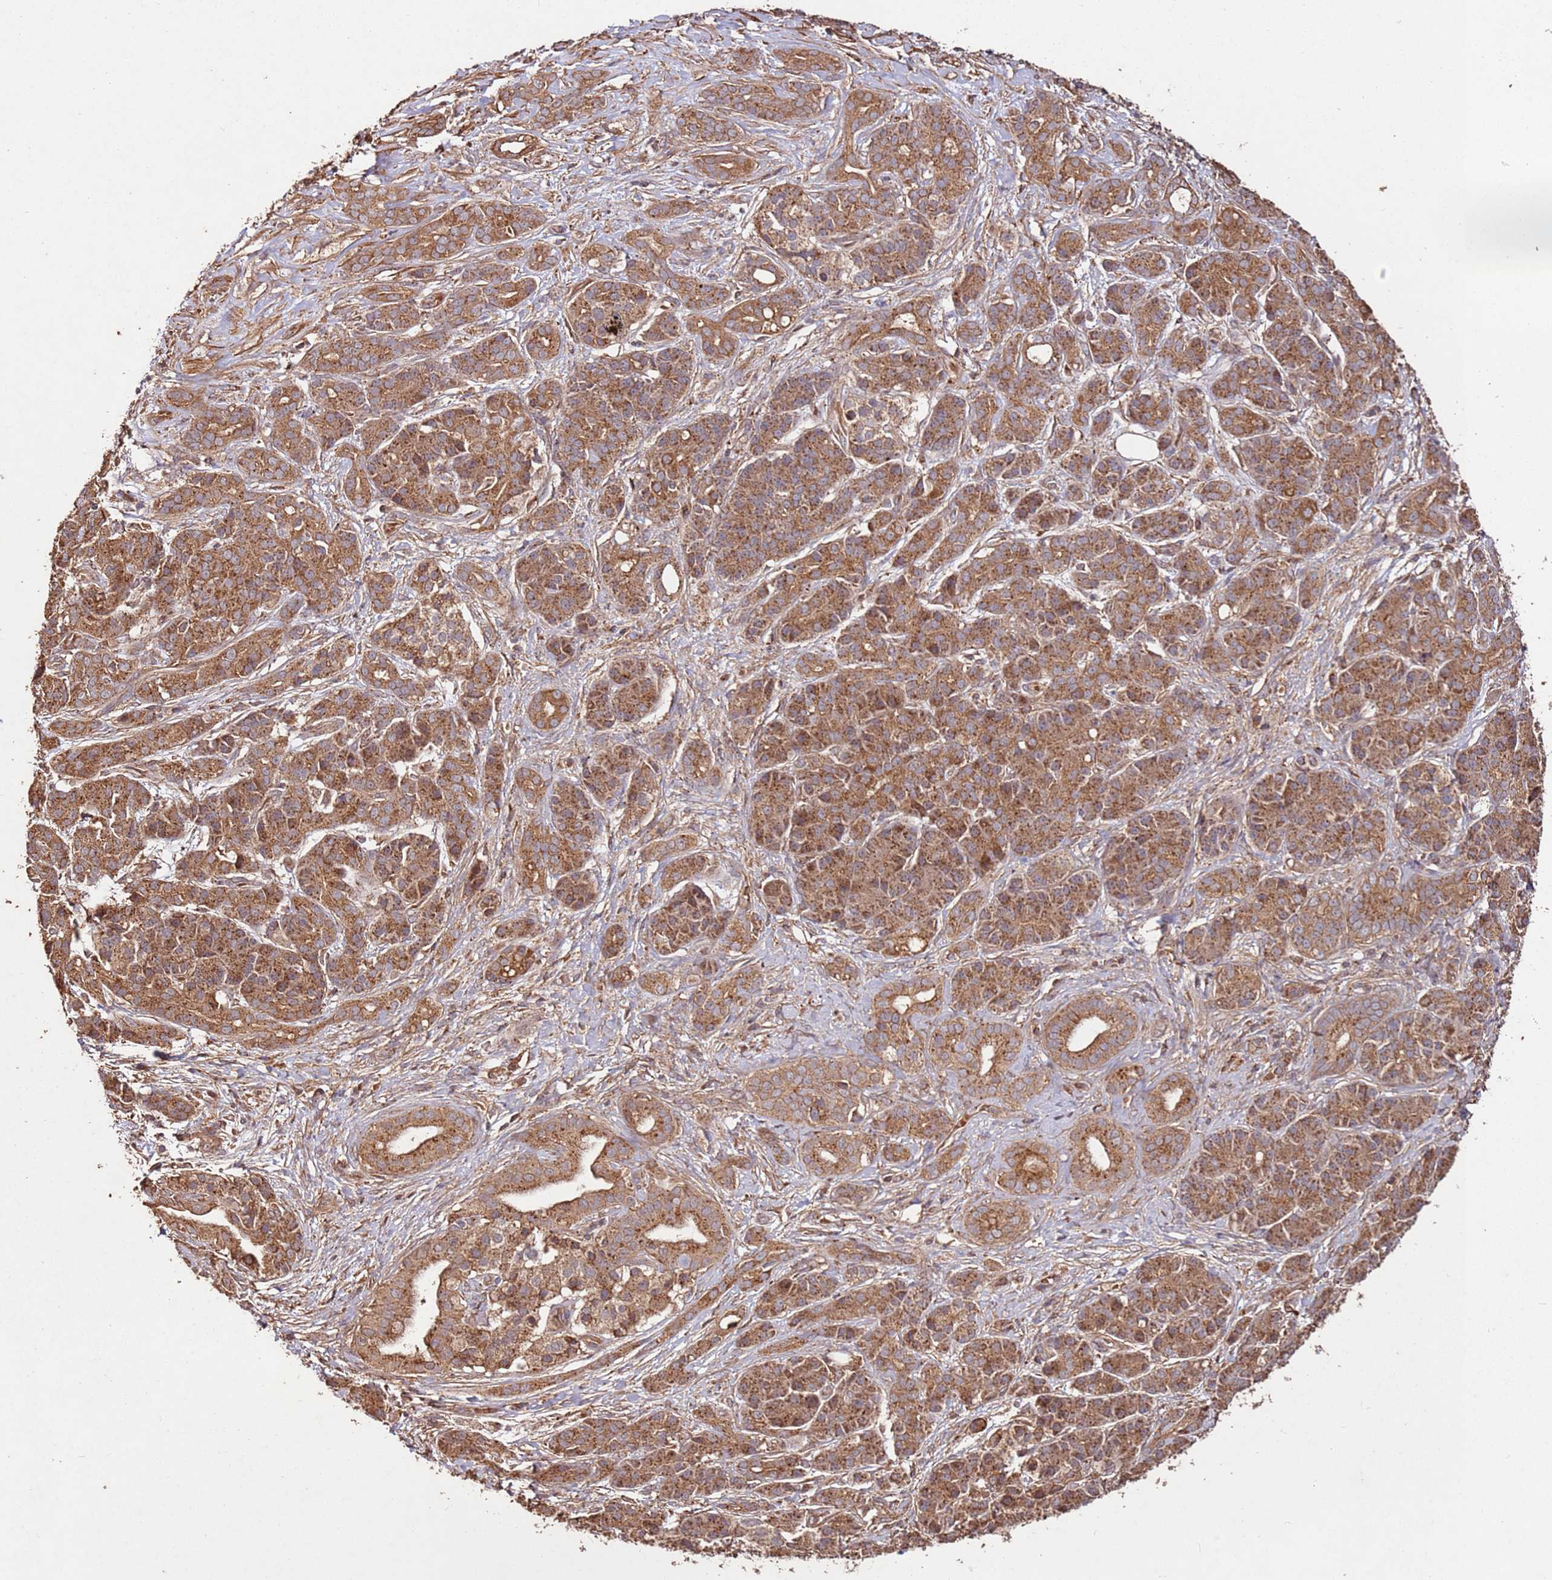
{"staining": {"intensity": "strong", "quantity": ">75%", "location": "cytoplasmic/membranous"}, "tissue": "pancreatic cancer", "cell_type": "Tumor cells", "image_type": "cancer", "snomed": [{"axis": "morphology", "description": "Adenocarcinoma, NOS"}, {"axis": "topography", "description": "Pancreas"}], "caption": "Immunohistochemical staining of human pancreatic cancer (adenocarcinoma) demonstrates high levels of strong cytoplasmic/membranous protein staining in about >75% of tumor cells. (DAB (3,3'-diaminobenzidine) IHC with brightfield microscopy, high magnification).", "gene": "FAM186A", "patient": {"sex": "male", "age": 57}}